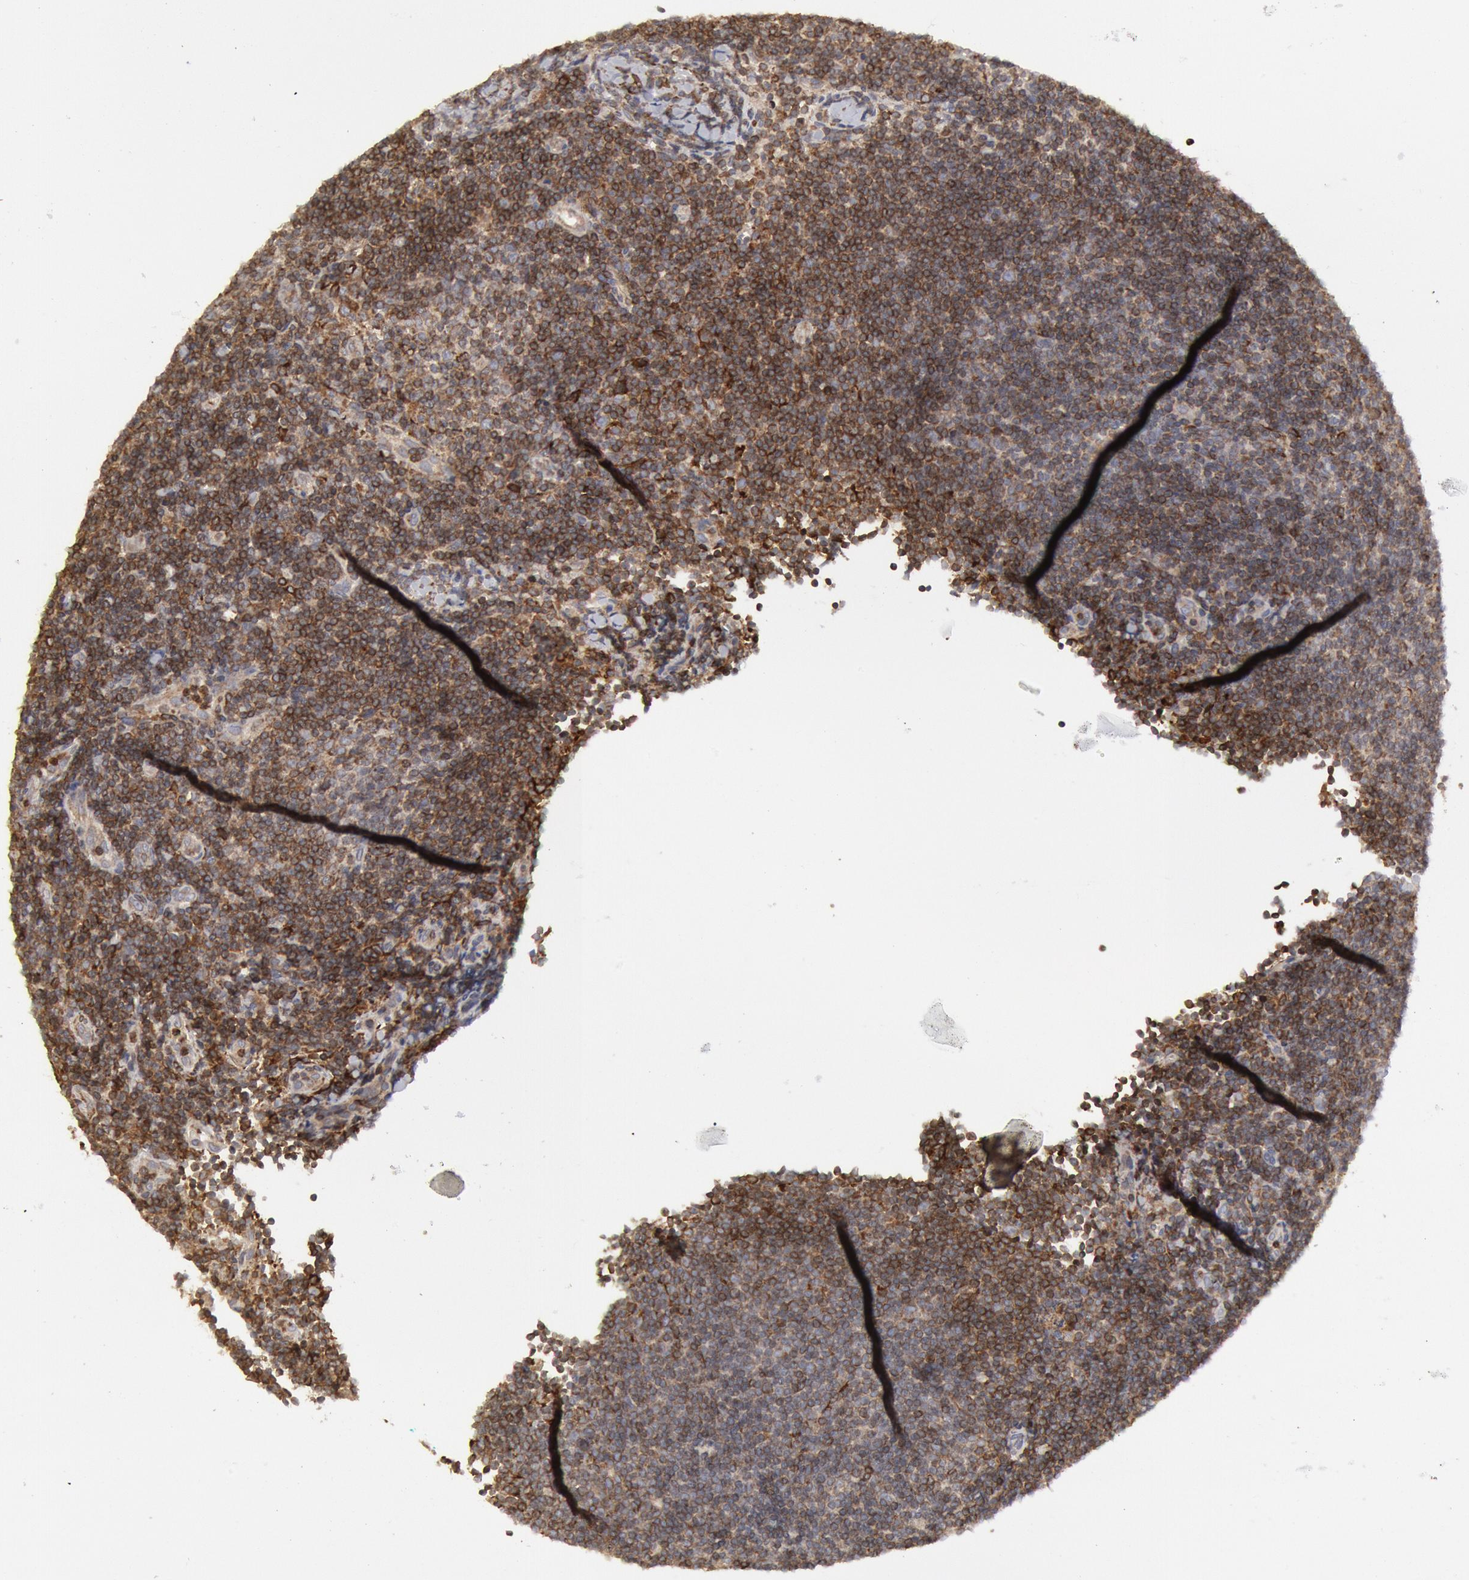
{"staining": {"intensity": "moderate", "quantity": "25%-75%", "location": "cytoplasmic/membranous"}, "tissue": "lymphoma", "cell_type": "Tumor cells", "image_type": "cancer", "snomed": [{"axis": "morphology", "description": "Malignant lymphoma, non-Hodgkin's type, Low grade"}, {"axis": "topography", "description": "Lymph node"}], "caption": "The photomicrograph displays staining of lymphoma, revealing moderate cytoplasmic/membranous protein positivity (brown color) within tumor cells. The protein is shown in brown color, while the nuclei are stained blue.", "gene": "OSBPL8", "patient": {"sex": "male", "age": 49}}